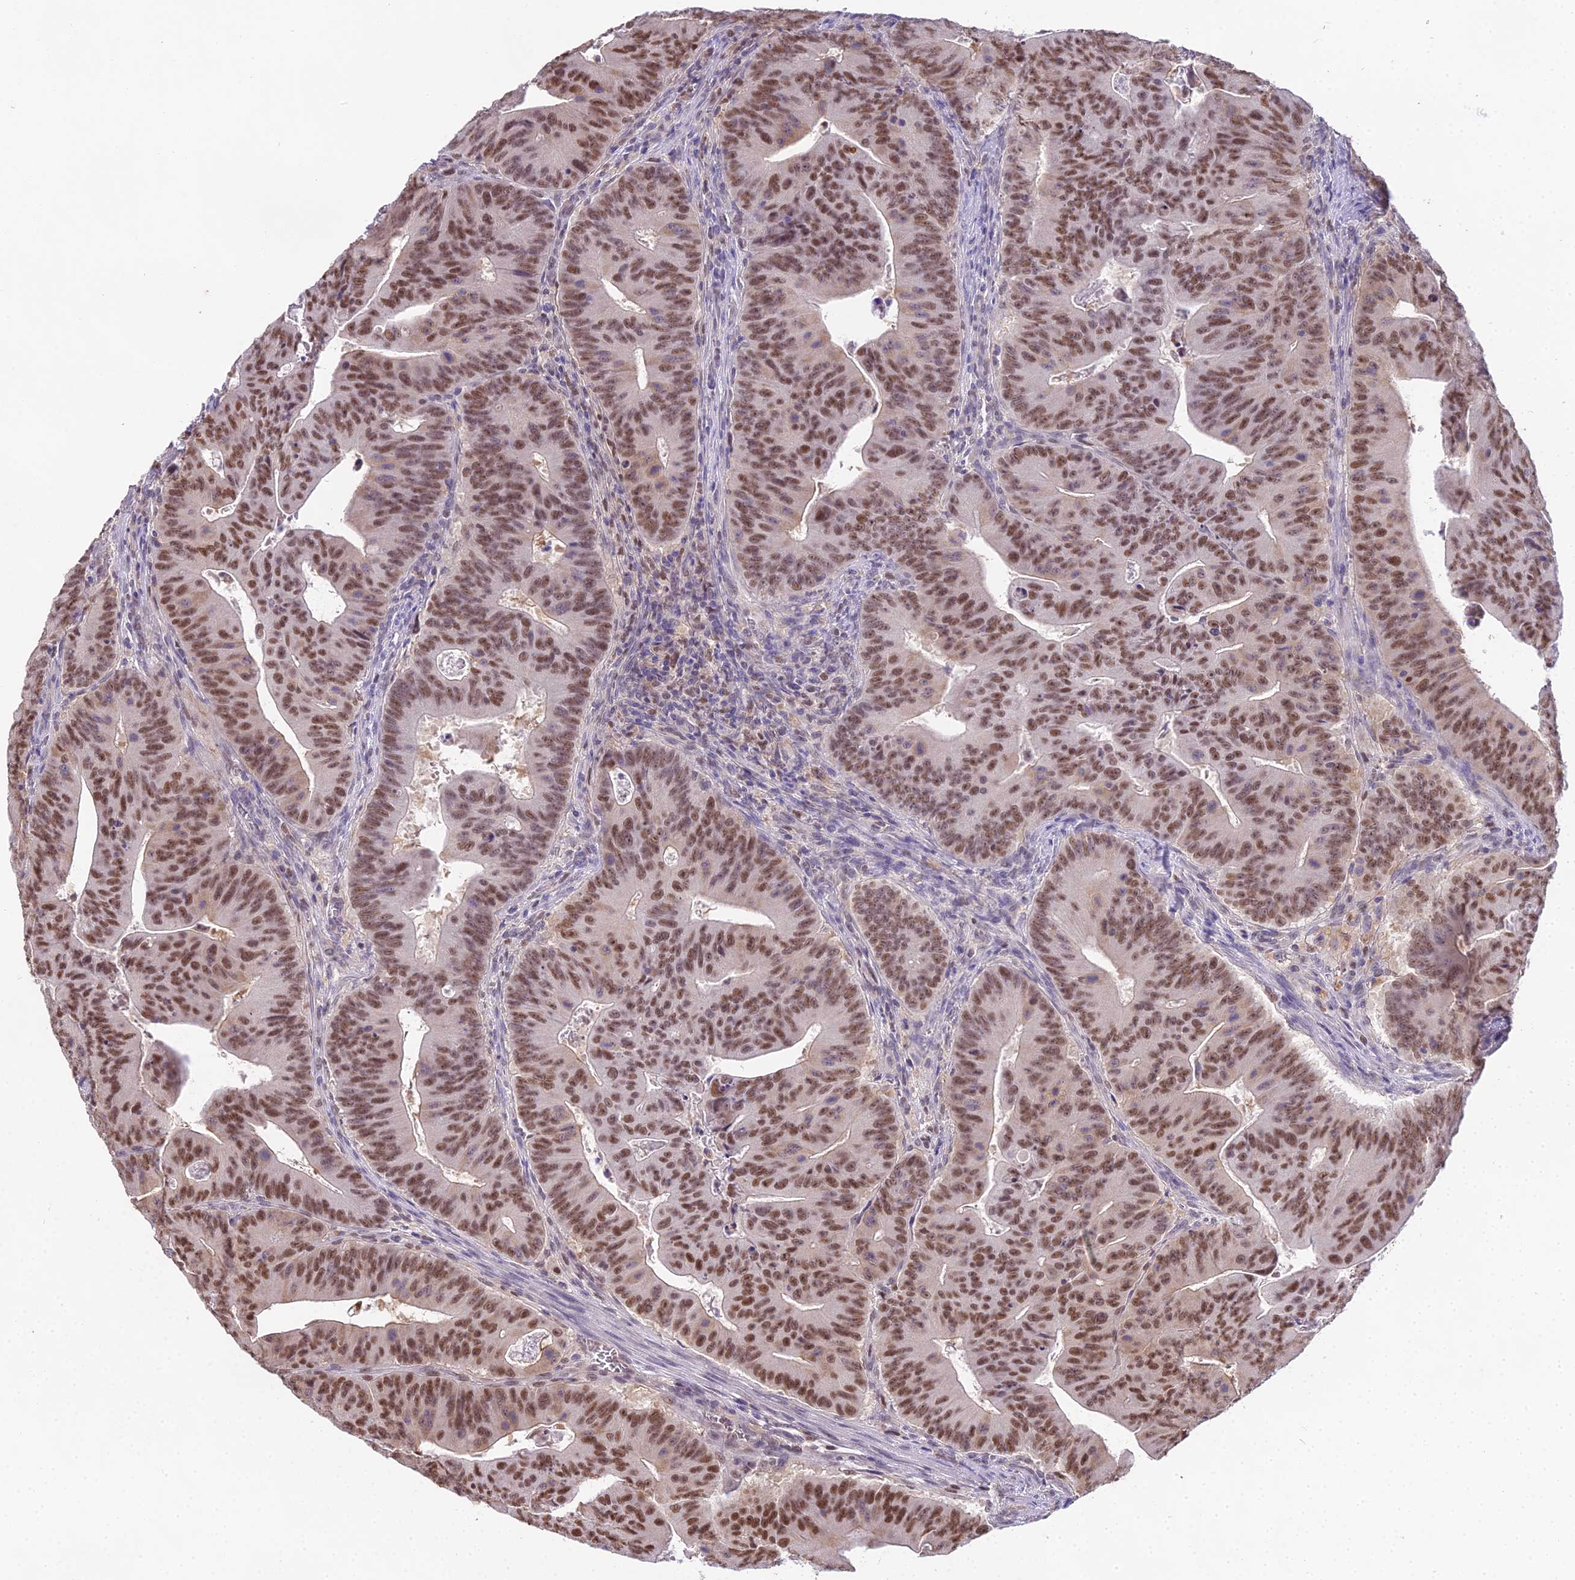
{"staining": {"intensity": "moderate", "quantity": ">75%", "location": "nuclear"}, "tissue": "colorectal cancer", "cell_type": "Tumor cells", "image_type": "cancer", "snomed": [{"axis": "morphology", "description": "Adenocarcinoma, NOS"}, {"axis": "topography", "description": "Rectum"}], "caption": "This micrograph demonstrates immunohistochemistry (IHC) staining of colorectal cancer (adenocarcinoma), with medium moderate nuclear expression in about >75% of tumor cells.", "gene": "MAT2A", "patient": {"sex": "female", "age": 75}}